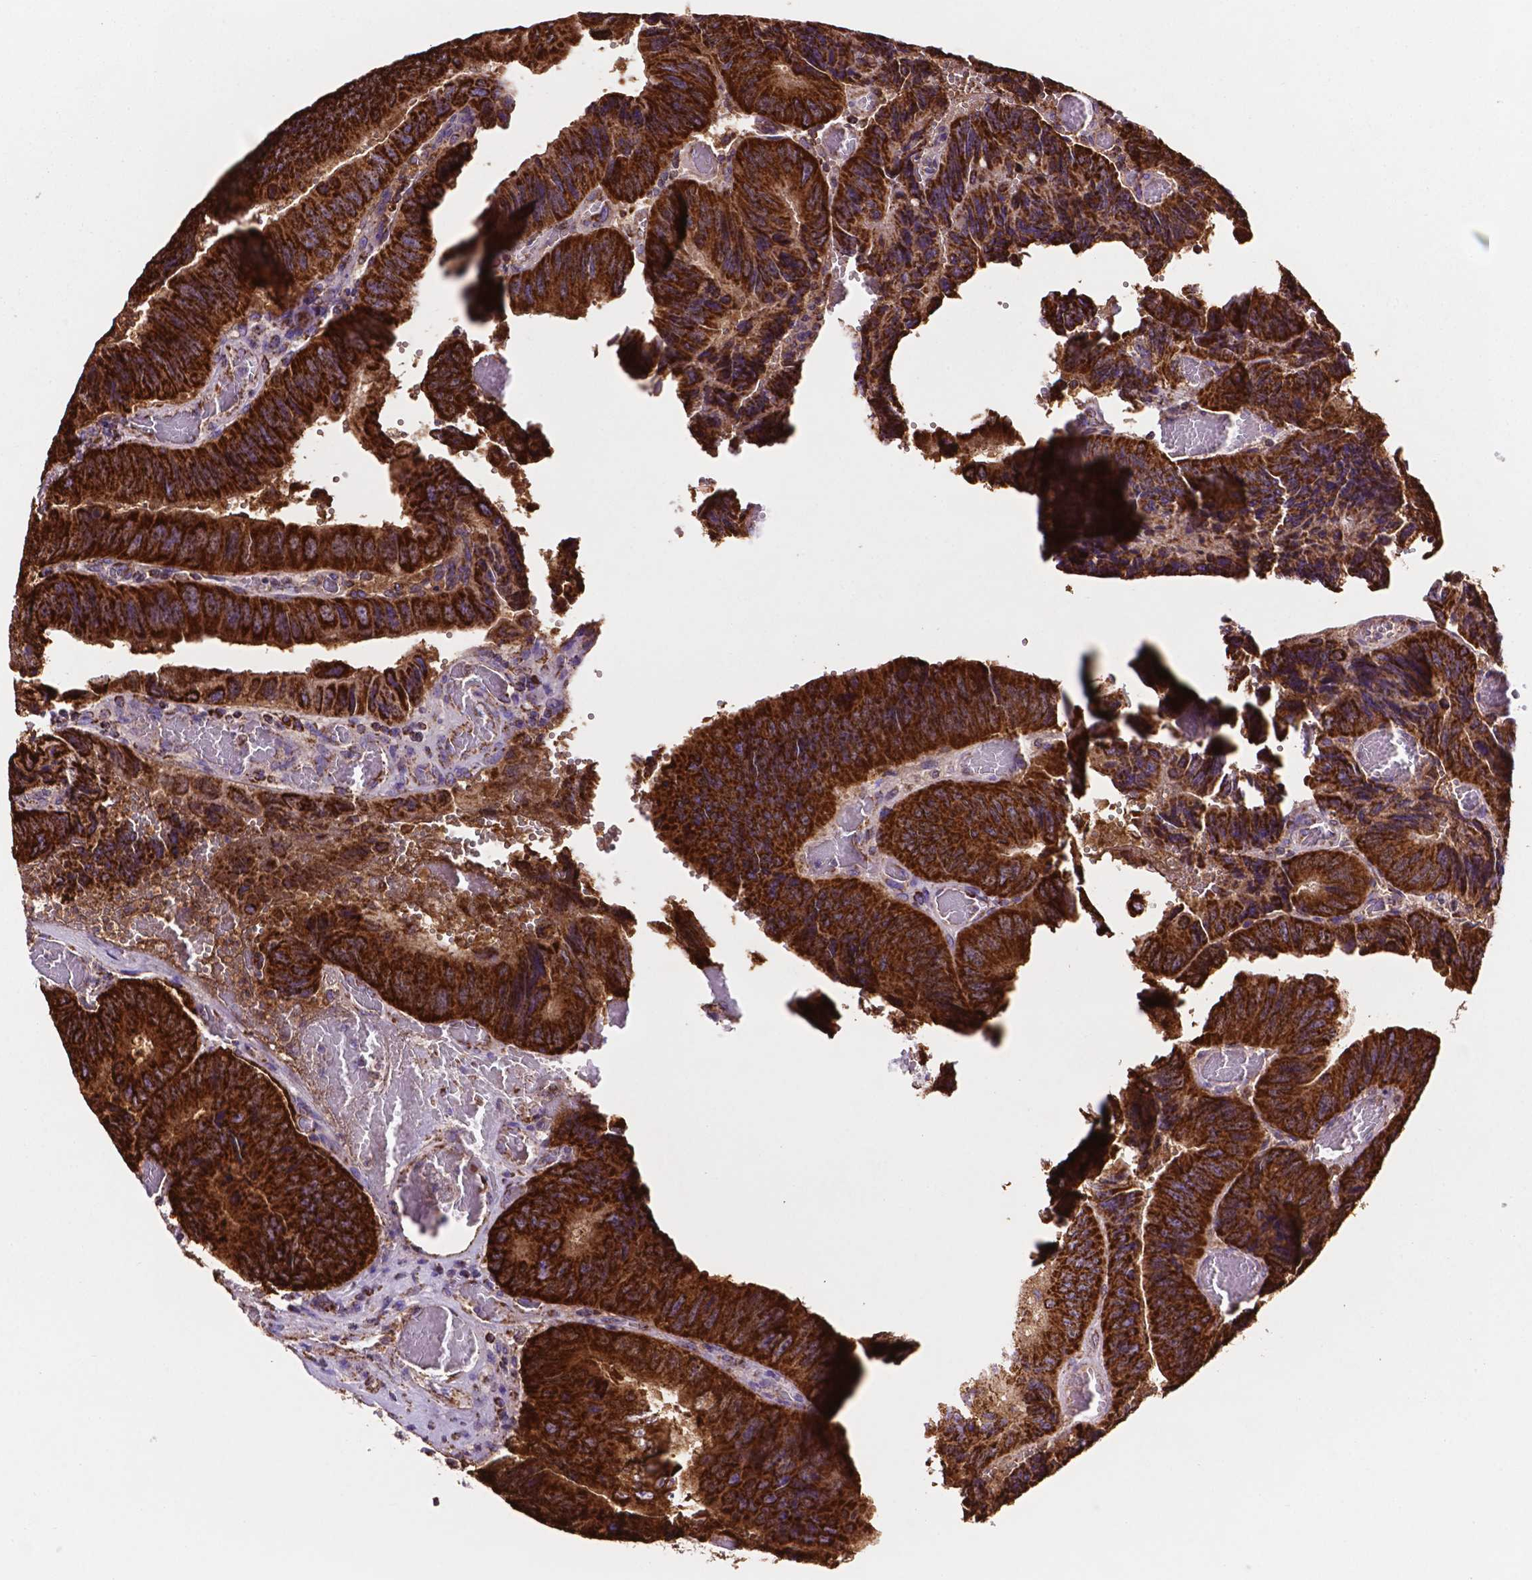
{"staining": {"intensity": "strong", "quantity": ">75%", "location": "cytoplasmic/membranous"}, "tissue": "colorectal cancer", "cell_type": "Tumor cells", "image_type": "cancer", "snomed": [{"axis": "morphology", "description": "Adenocarcinoma, NOS"}, {"axis": "topography", "description": "Colon"}], "caption": "Immunohistochemical staining of human colorectal cancer displays strong cytoplasmic/membranous protein expression in approximately >75% of tumor cells.", "gene": "HSPD1", "patient": {"sex": "female", "age": 84}}